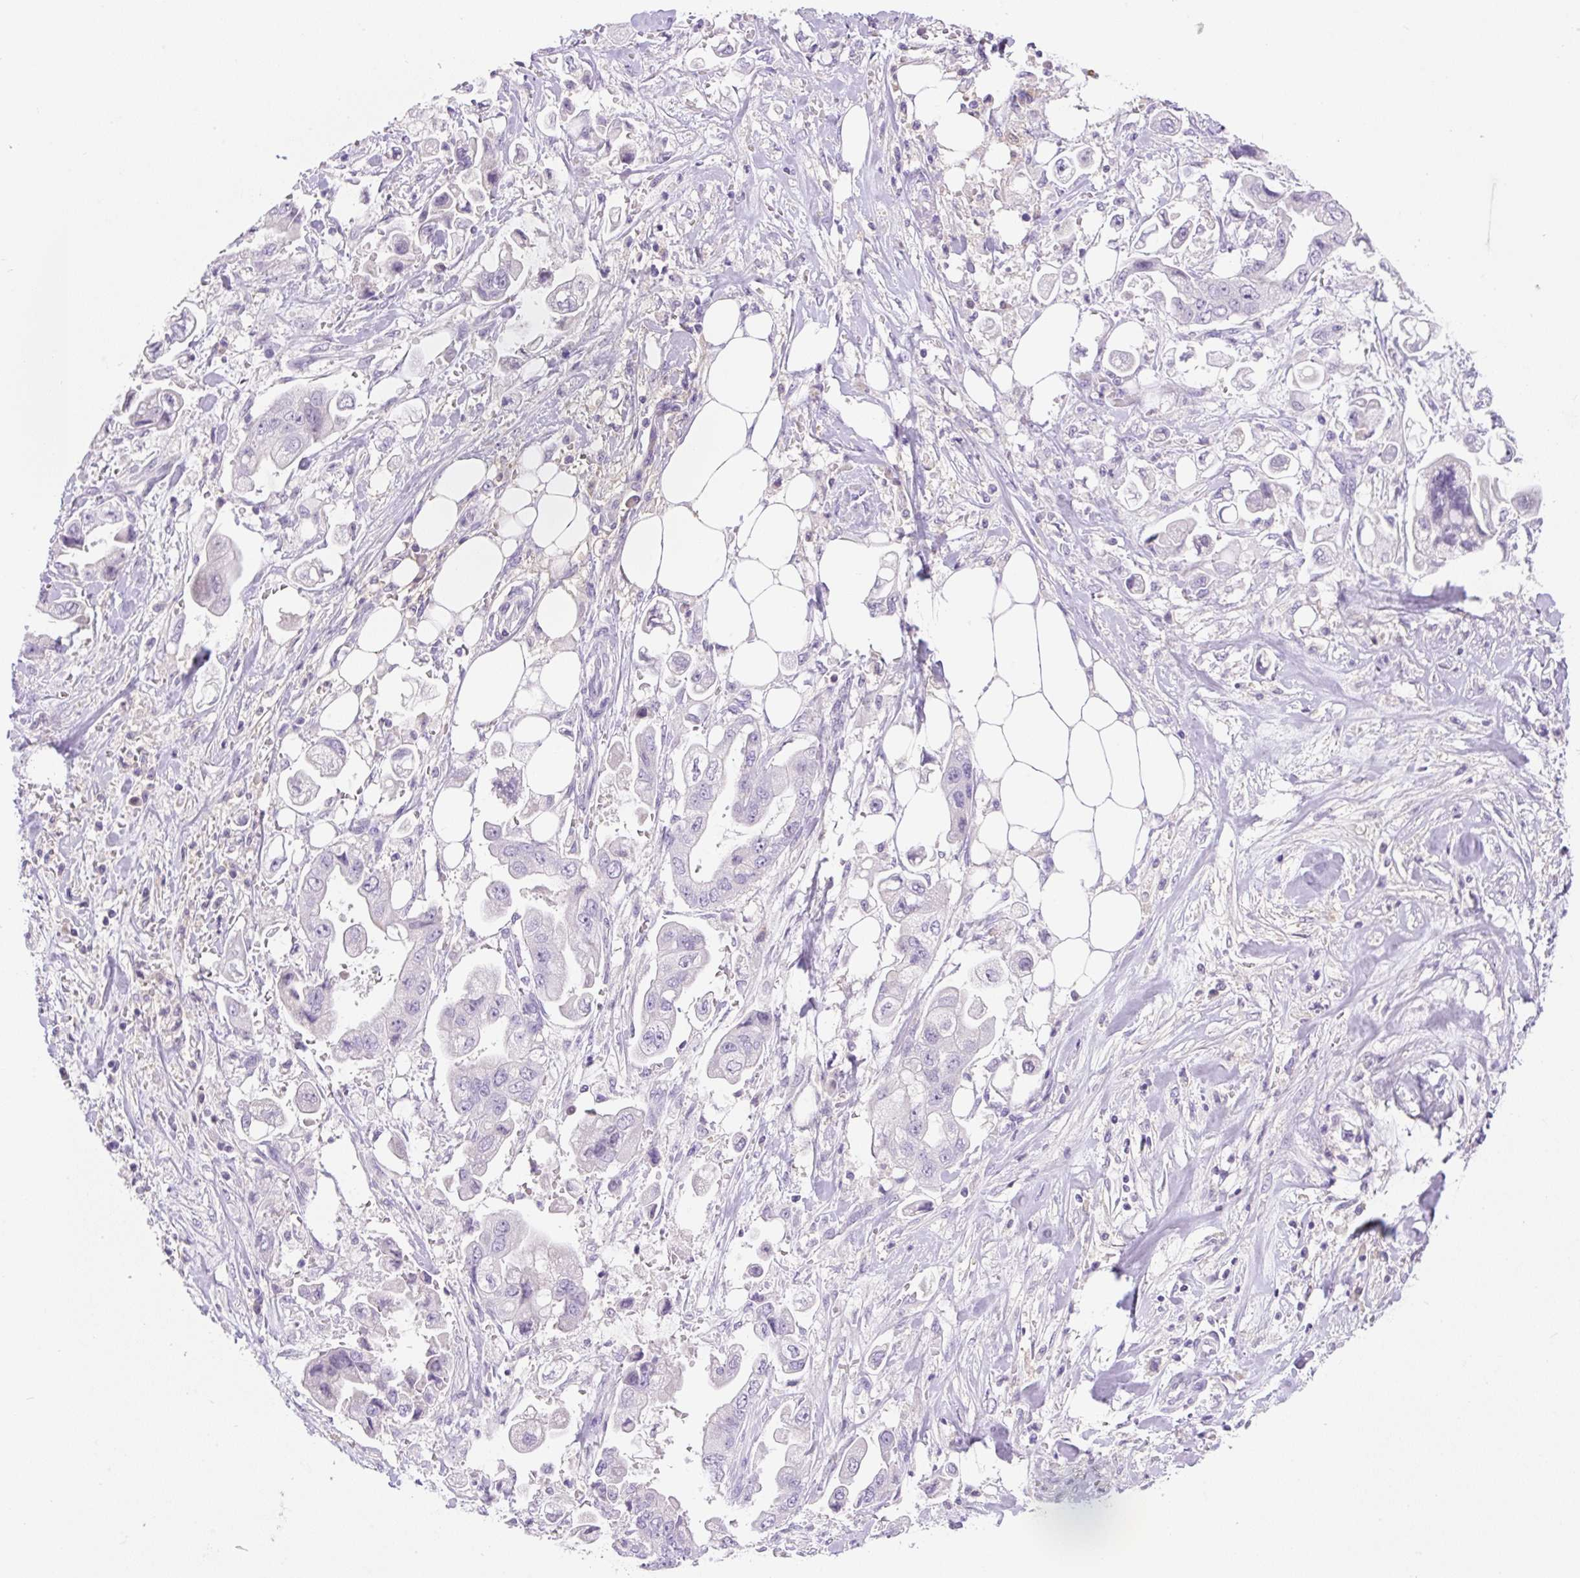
{"staining": {"intensity": "negative", "quantity": "none", "location": "none"}, "tissue": "stomach cancer", "cell_type": "Tumor cells", "image_type": "cancer", "snomed": [{"axis": "morphology", "description": "Adenocarcinoma, NOS"}, {"axis": "topography", "description": "Stomach"}], "caption": "Stomach cancer (adenocarcinoma) stained for a protein using immunohistochemistry (IHC) reveals no expression tumor cells.", "gene": "TDRD15", "patient": {"sex": "male", "age": 62}}